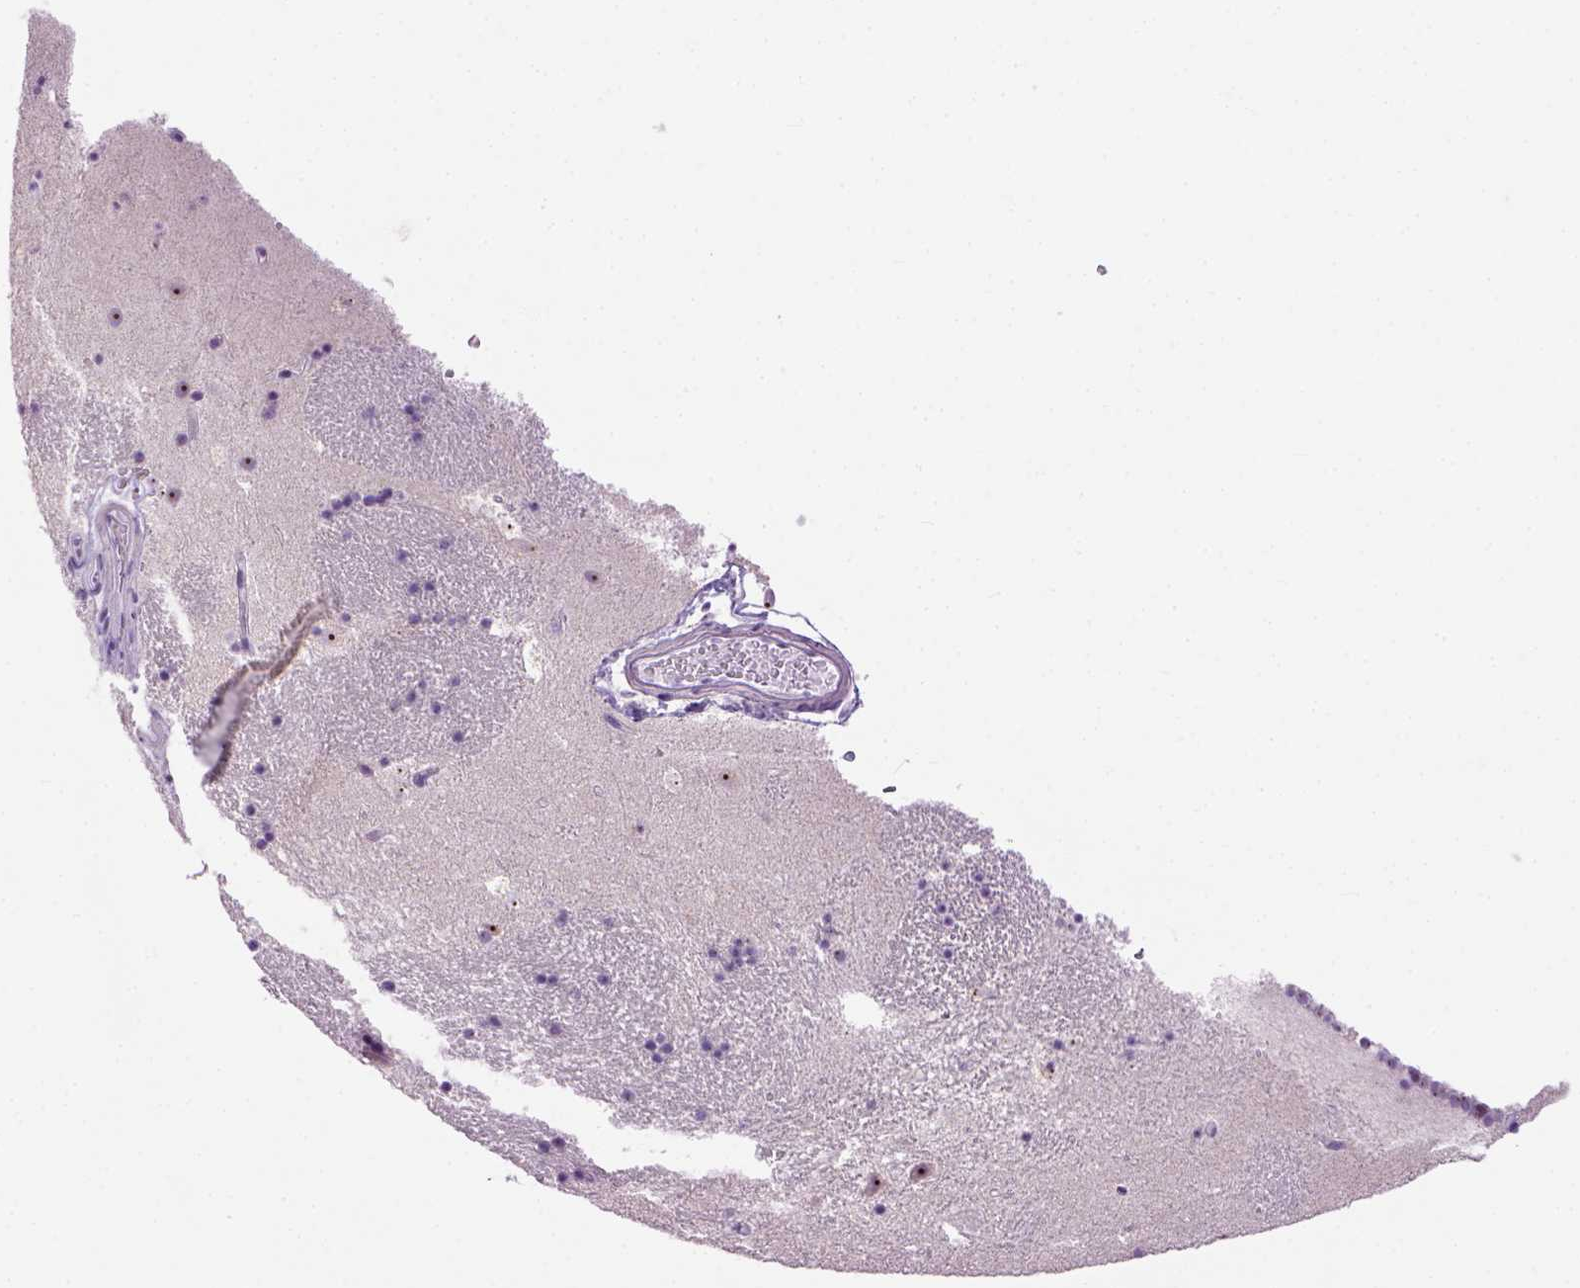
{"staining": {"intensity": "negative", "quantity": "none", "location": "none"}, "tissue": "caudate", "cell_type": "Glial cells", "image_type": "normal", "snomed": [{"axis": "morphology", "description": "Normal tissue, NOS"}, {"axis": "topography", "description": "Lateral ventricle wall"}], "caption": "Human caudate stained for a protein using IHC demonstrates no expression in glial cells.", "gene": "UTP4", "patient": {"sex": "male", "age": 37}}